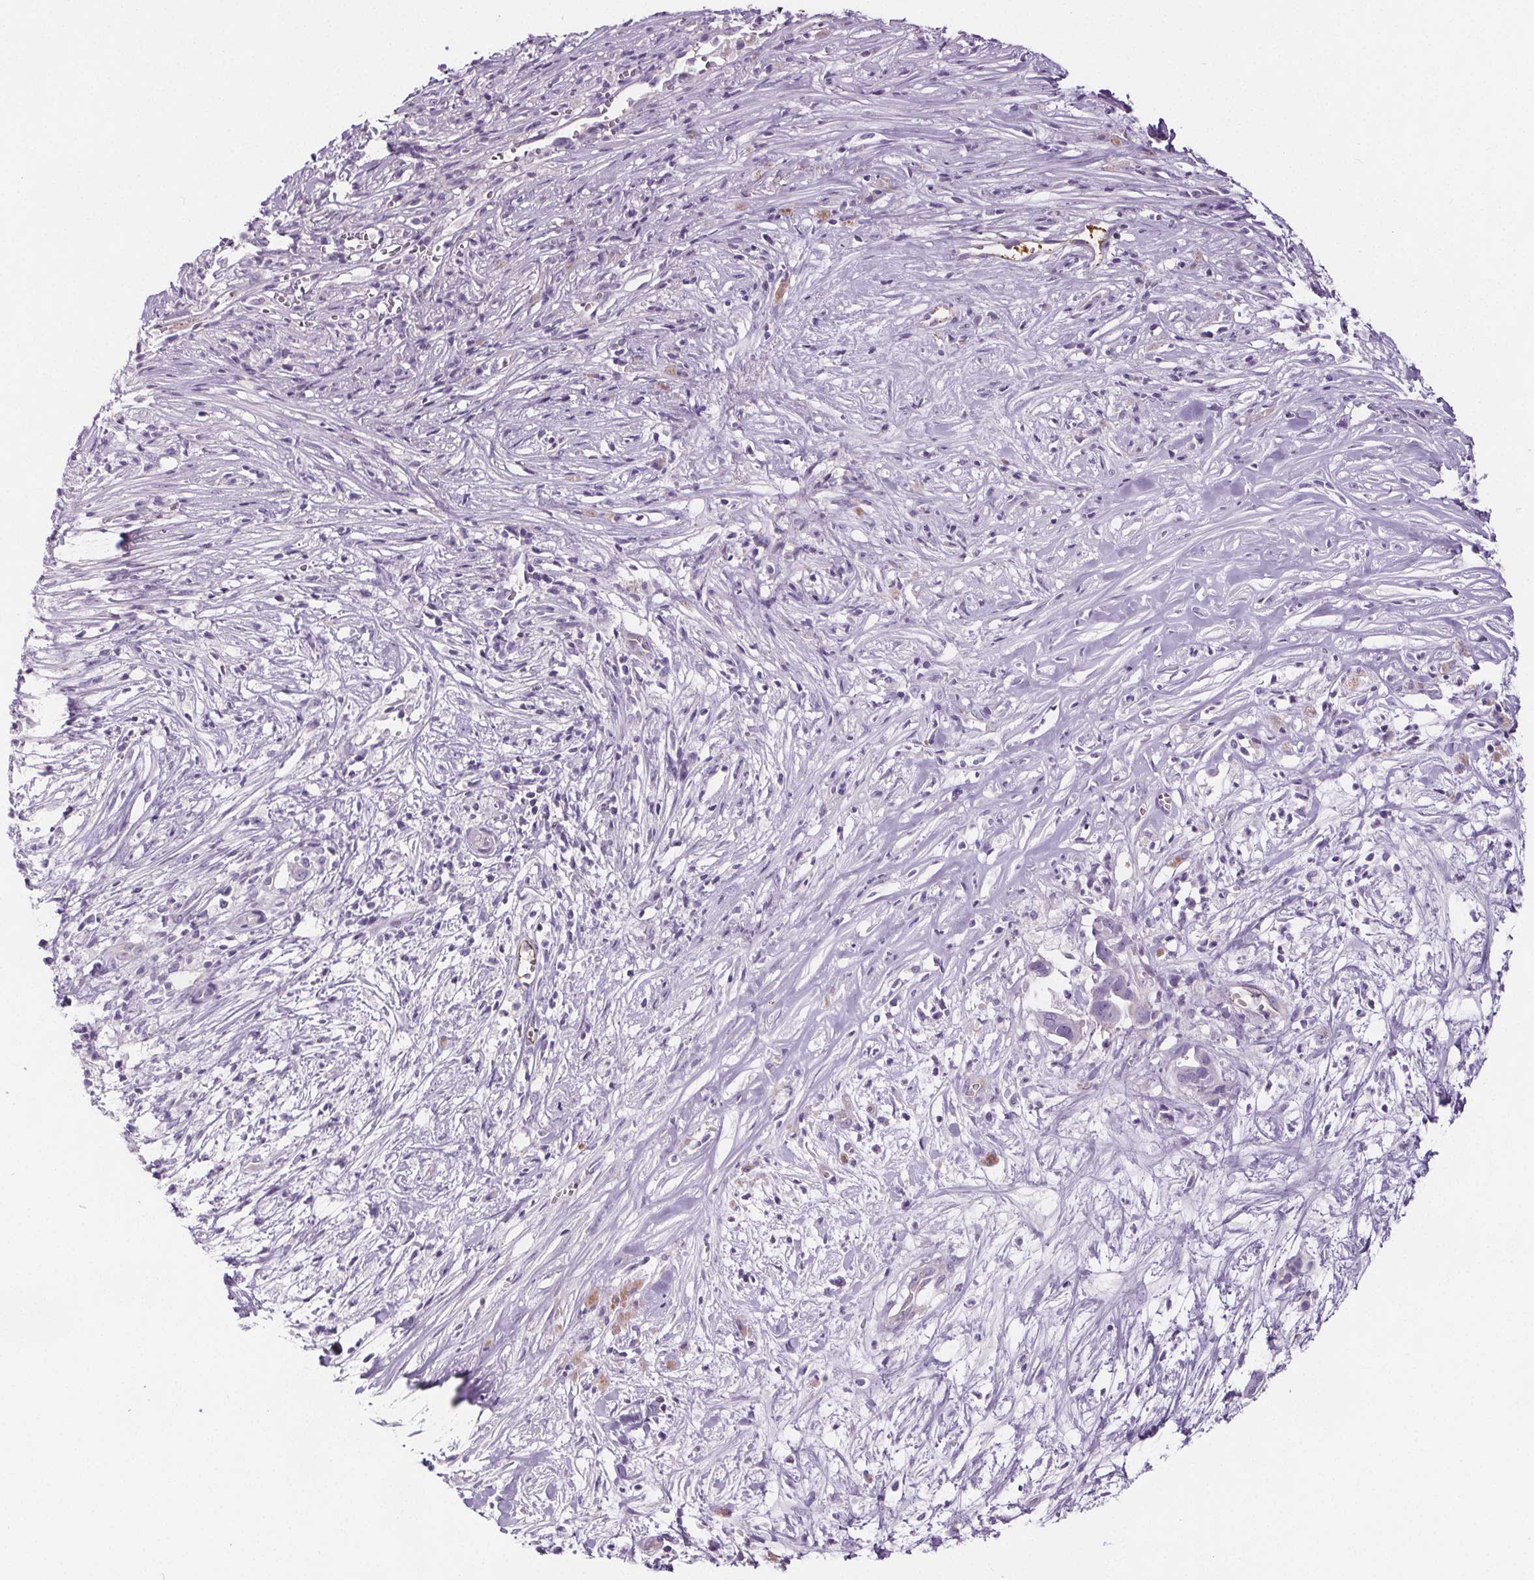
{"staining": {"intensity": "negative", "quantity": "none", "location": "none"}, "tissue": "pancreatic cancer", "cell_type": "Tumor cells", "image_type": "cancer", "snomed": [{"axis": "morphology", "description": "Adenocarcinoma, NOS"}, {"axis": "topography", "description": "Pancreas"}], "caption": "Pancreatic adenocarcinoma stained for a protein using IHC shows no positivity tumor cells.", "gene": "CD5L", "patient": {"sex": "male", "age": 61}}